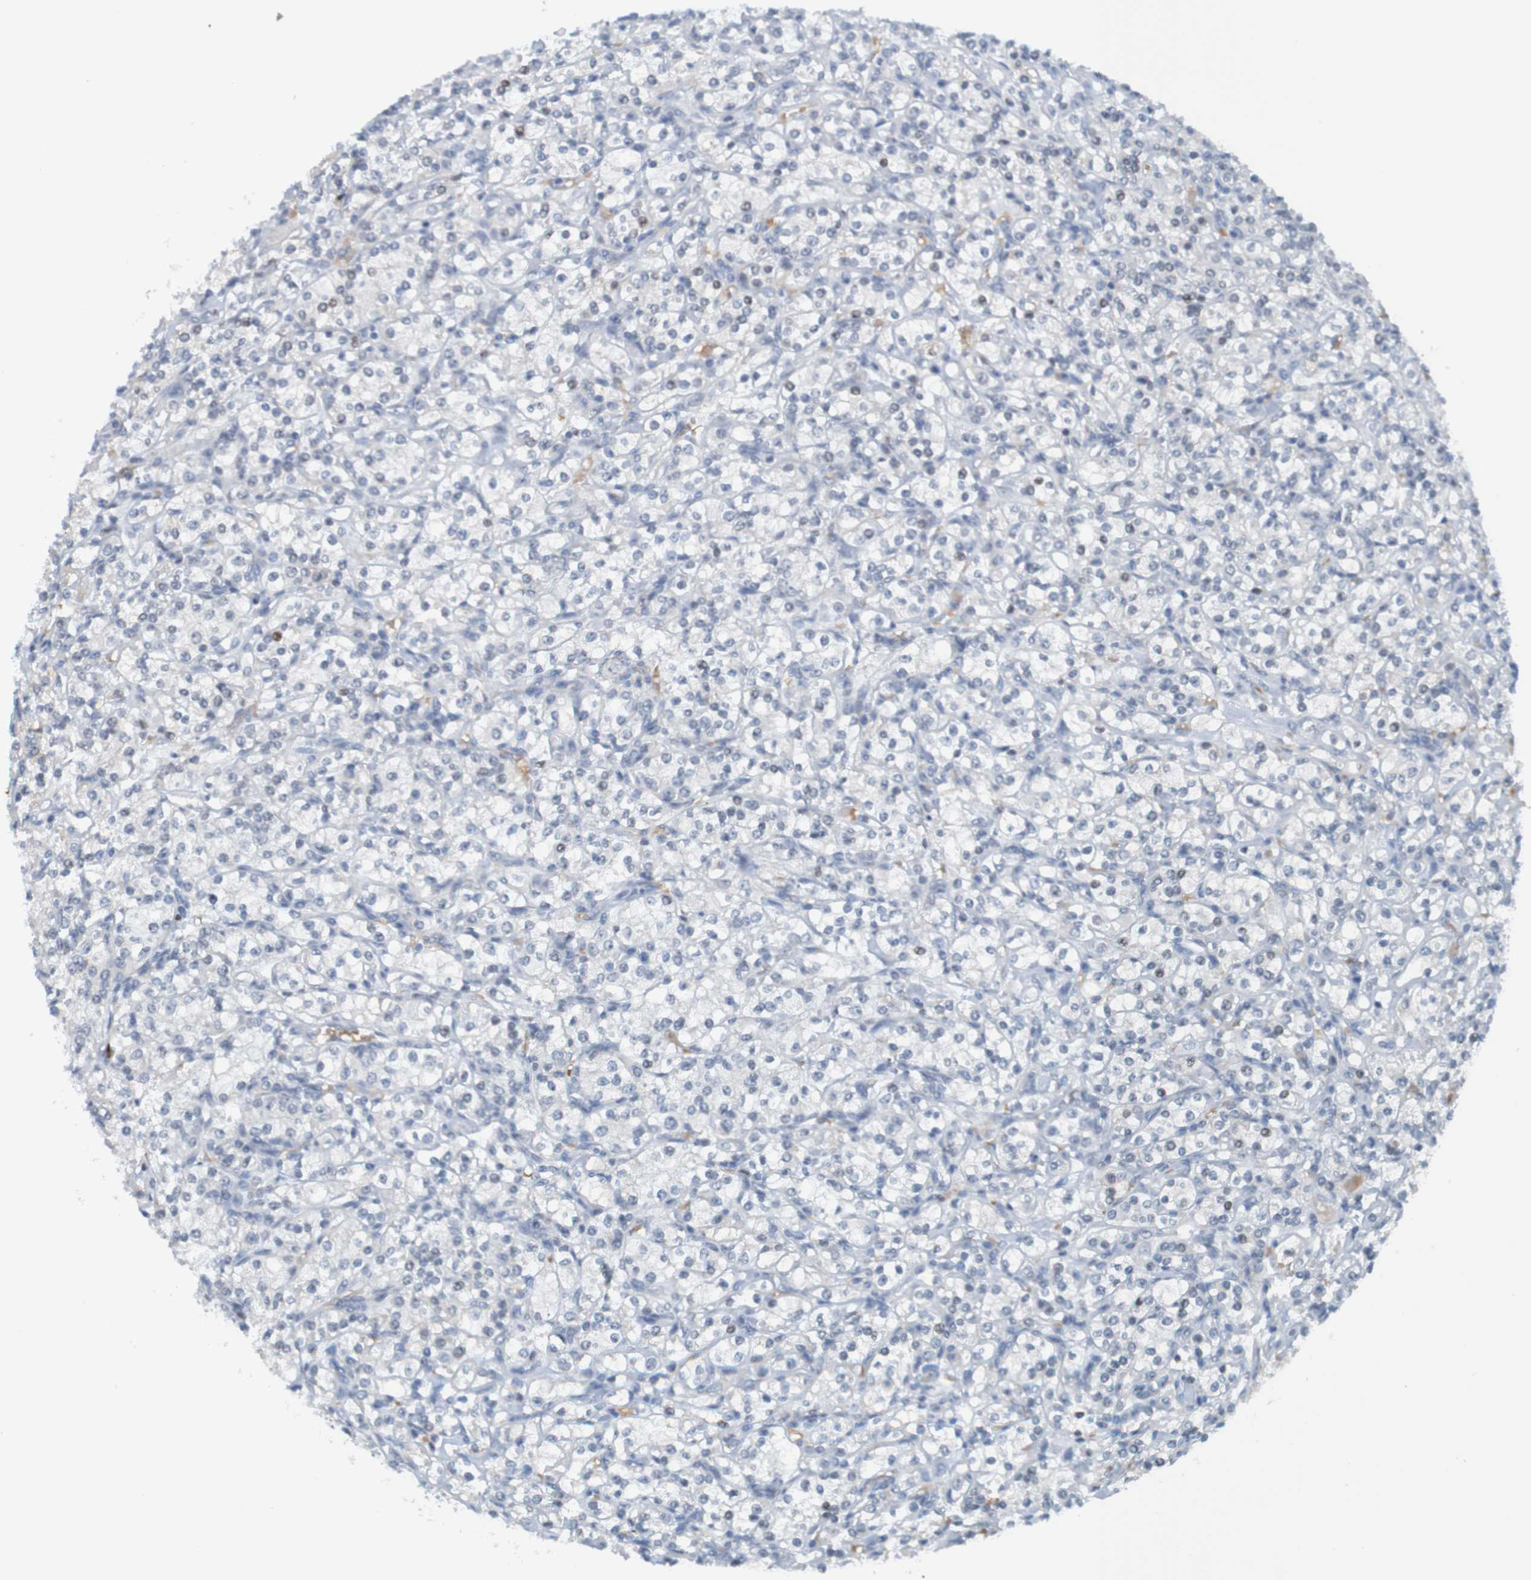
{"staining": {"intensity": "negative", "quantity": "none", "location": "none"}, "tissue": "renal cancer", "cell_type": "Tumor cells", "image_type": "cancer", "snomed": [{"axis": "morphology", "description": "Adenocarcinoma, NOS"}, {"axis": "topography", "description": "Kidney"}], "caption": "Immunohistochemistry (IHC) photomicrograph of neoplastic tissue: human renal cancer stained with DAB (3,3'-diaminobenzidine) displays no significant protein staining in tumor cells. The staining is performed using DAB brown chromogen with nuclei counter-stained in using hematoxylin.", "gene": "USP36", "patient": {"sex": "male", "age": 77}}